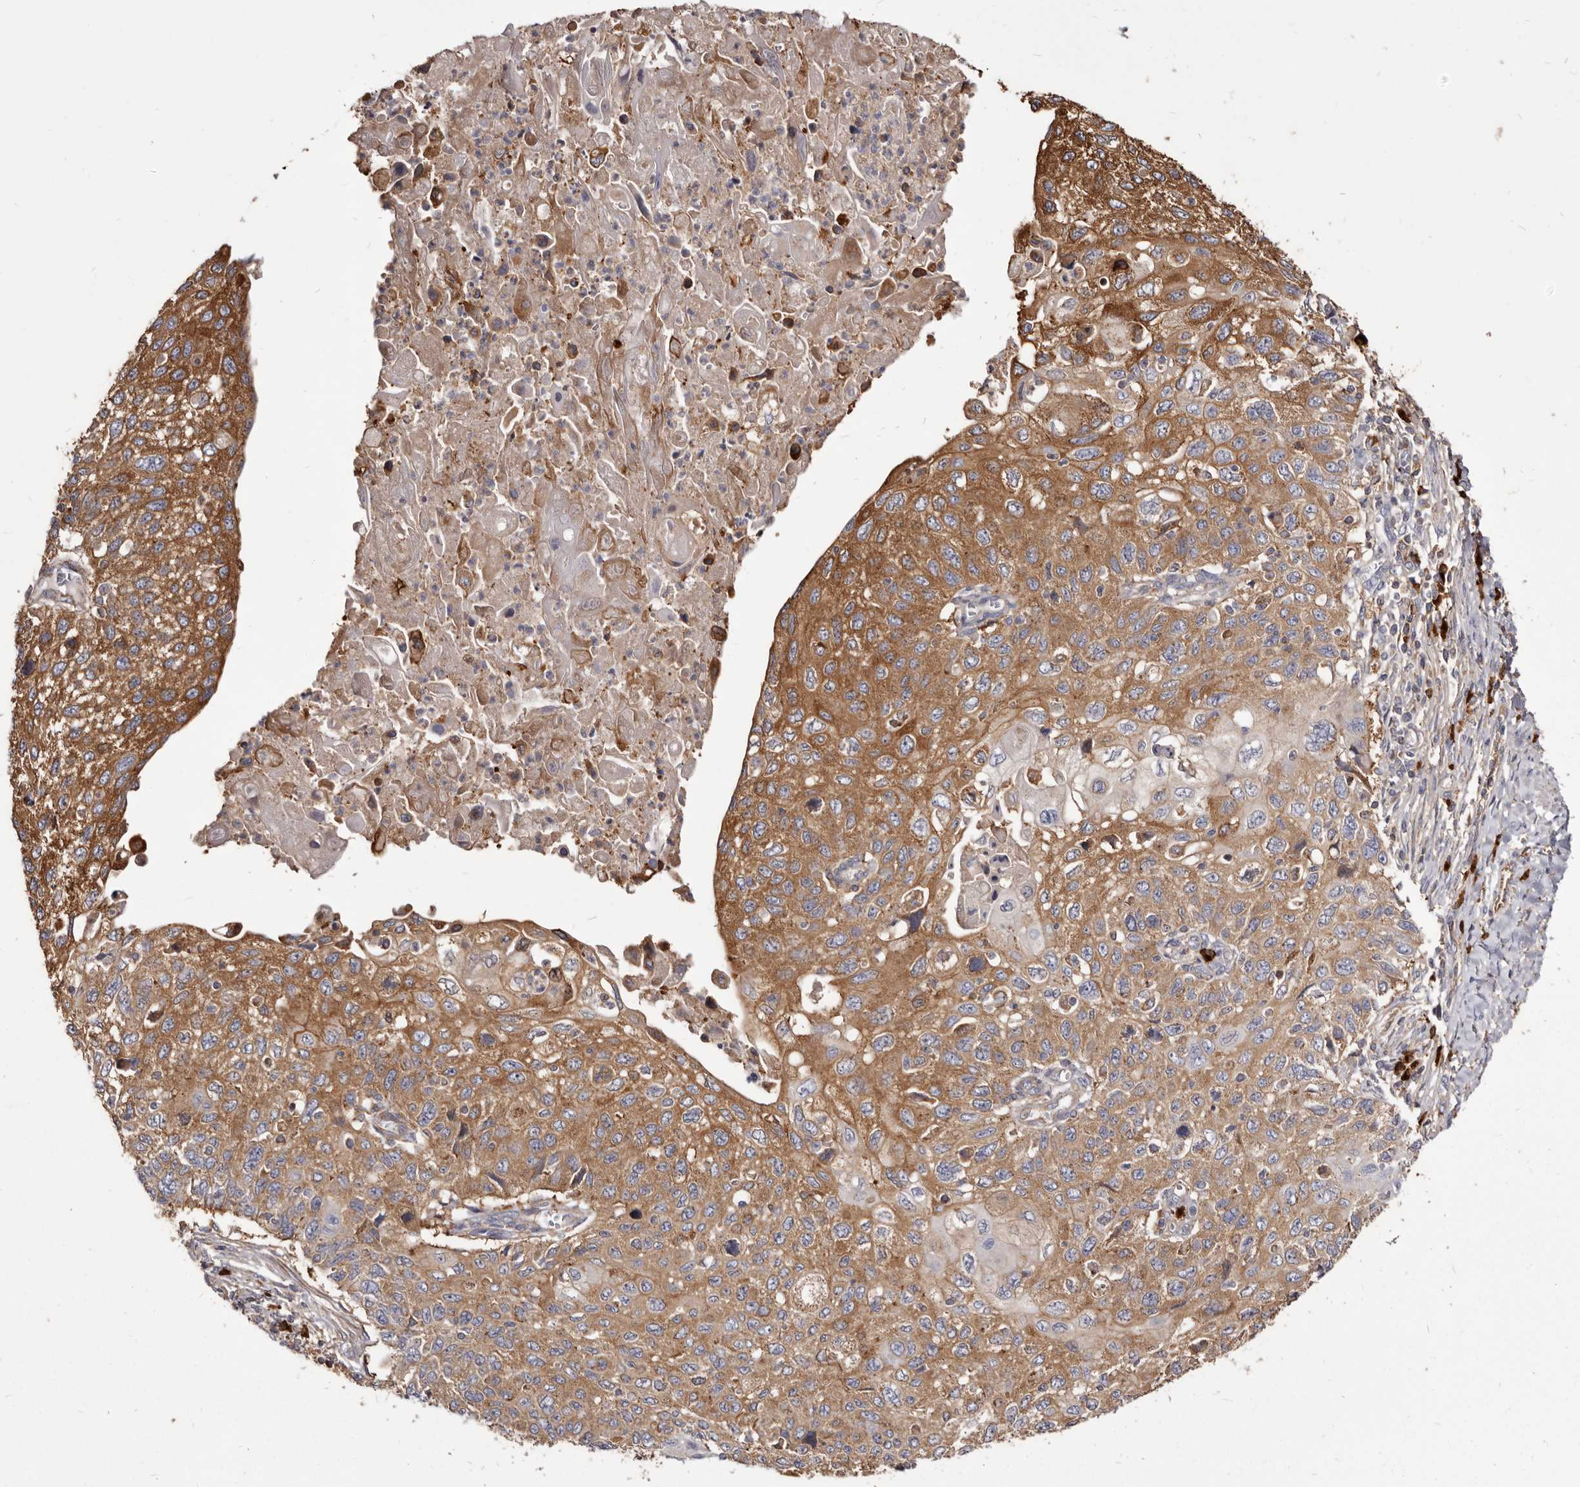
{"staining": {"intensity": "moderate", "quantity": ">75%", "location": "cytoplasmic/membranous"}, "tissue": "cervical cancer", "cell_type": "Tumor cells", "image_type": "cancer", "snomed": [{"axis": "morphology", "description": "Squamous cell carcinoma, NOS"}, {"axis": "topography", "description": "Cervix"}], "caption": "A photomicrograph of squamous cell carcinoma (cervical) stained for a protein displays moderate cytoplasmic/membranous brown staining in tumor cells.", "gene": "TPD52", "patient": {"sex": "female", "age": 70}}